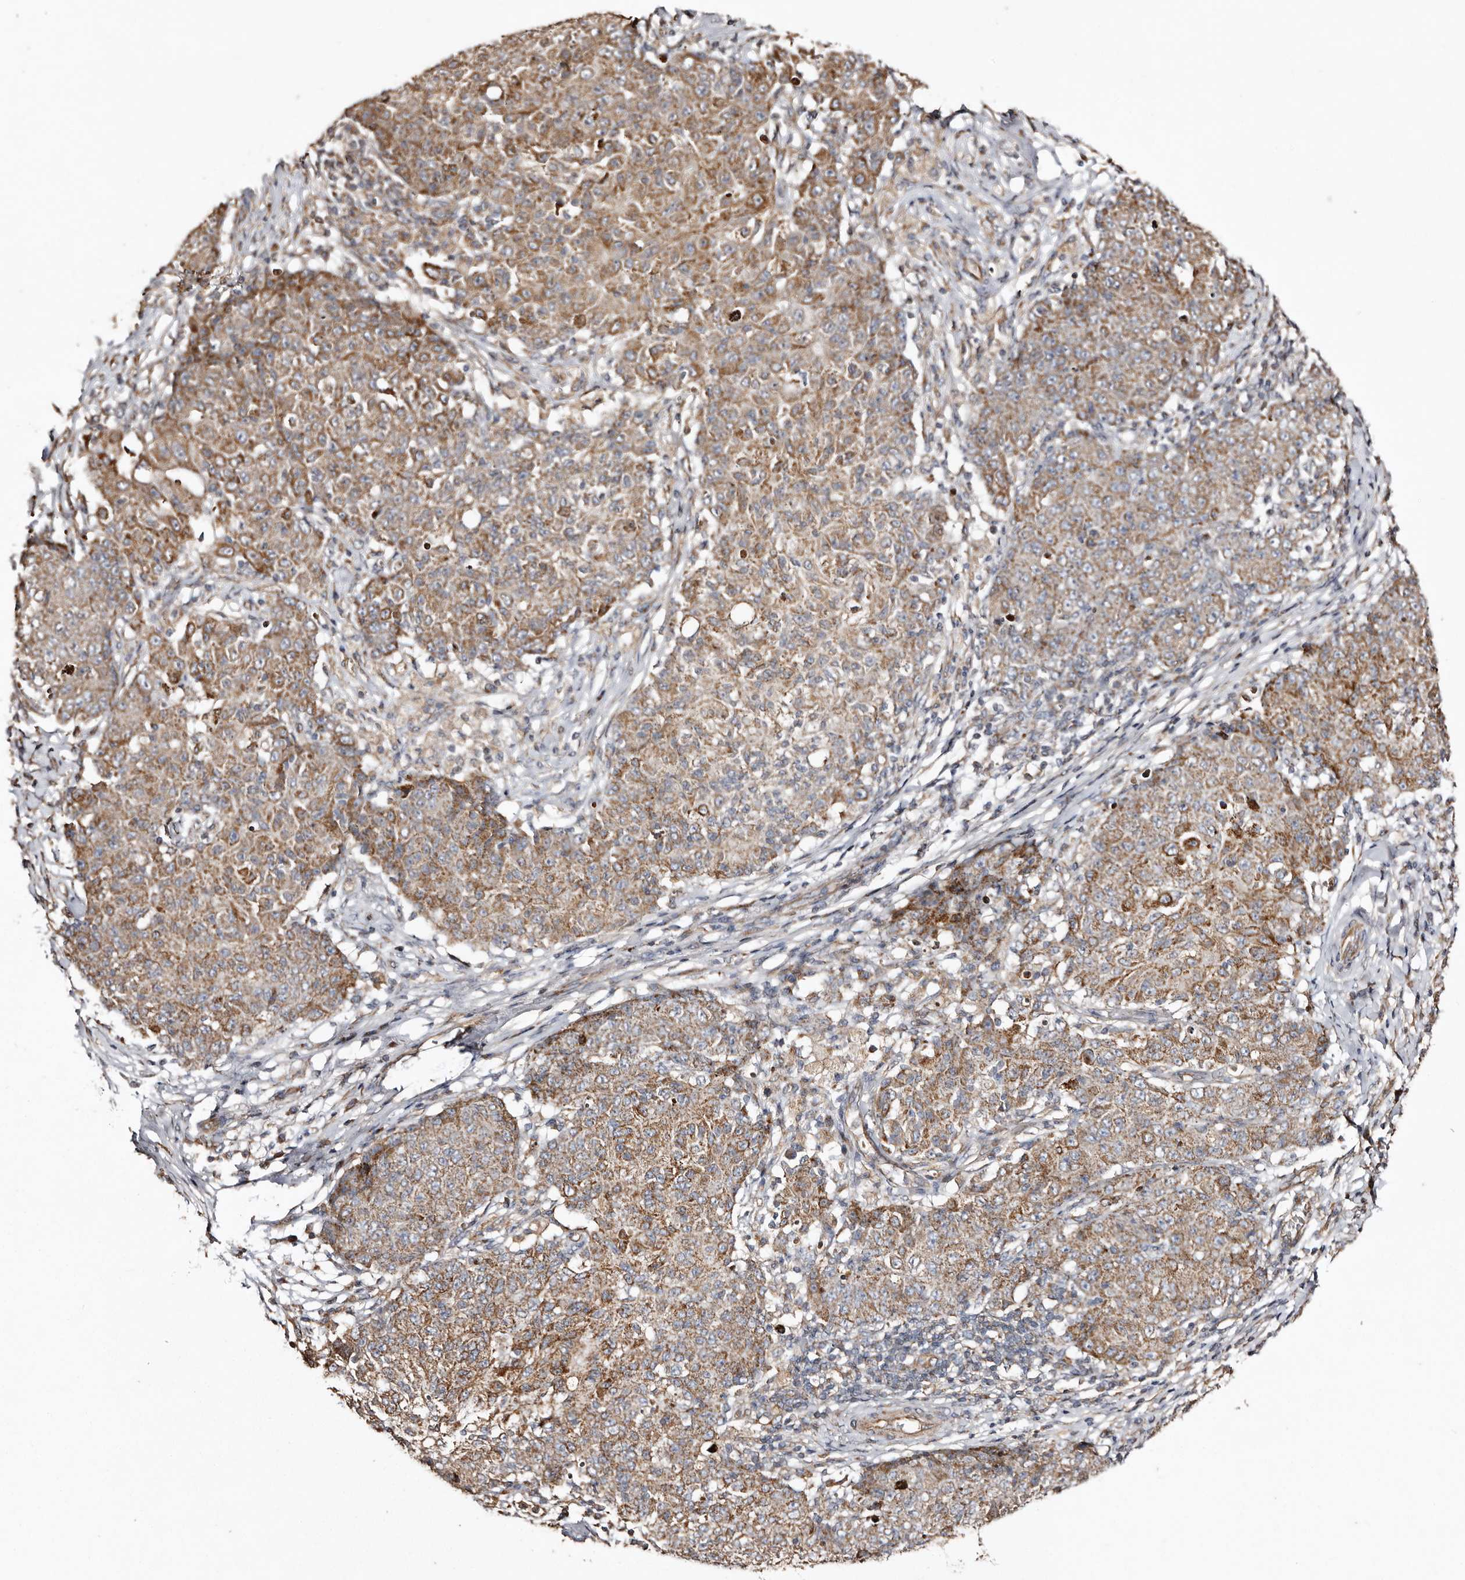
{"staining": {"intensity": "moderate", "quantity": ">75%", "location": "cytoplasmic/membranous"}, "tissue": "ovarian cancer", "cell_type": "Tumor cells", "image_type": "cancer", "snomed": [{"axis": "morphology", "description": "Carcinoma, endometroid"}, {"axis": "topography", "description": "Ovary"}], "caption": "An immunohistochemistry micrograph of tumor tissue is shown. Protein staining in brown highlights moderate cytoplasmic/membranous positivity in ovarian endometroid carcinoma within tumor cells.", "gene": "MACC1", "patient": {"sex": "female", "age": 42}}